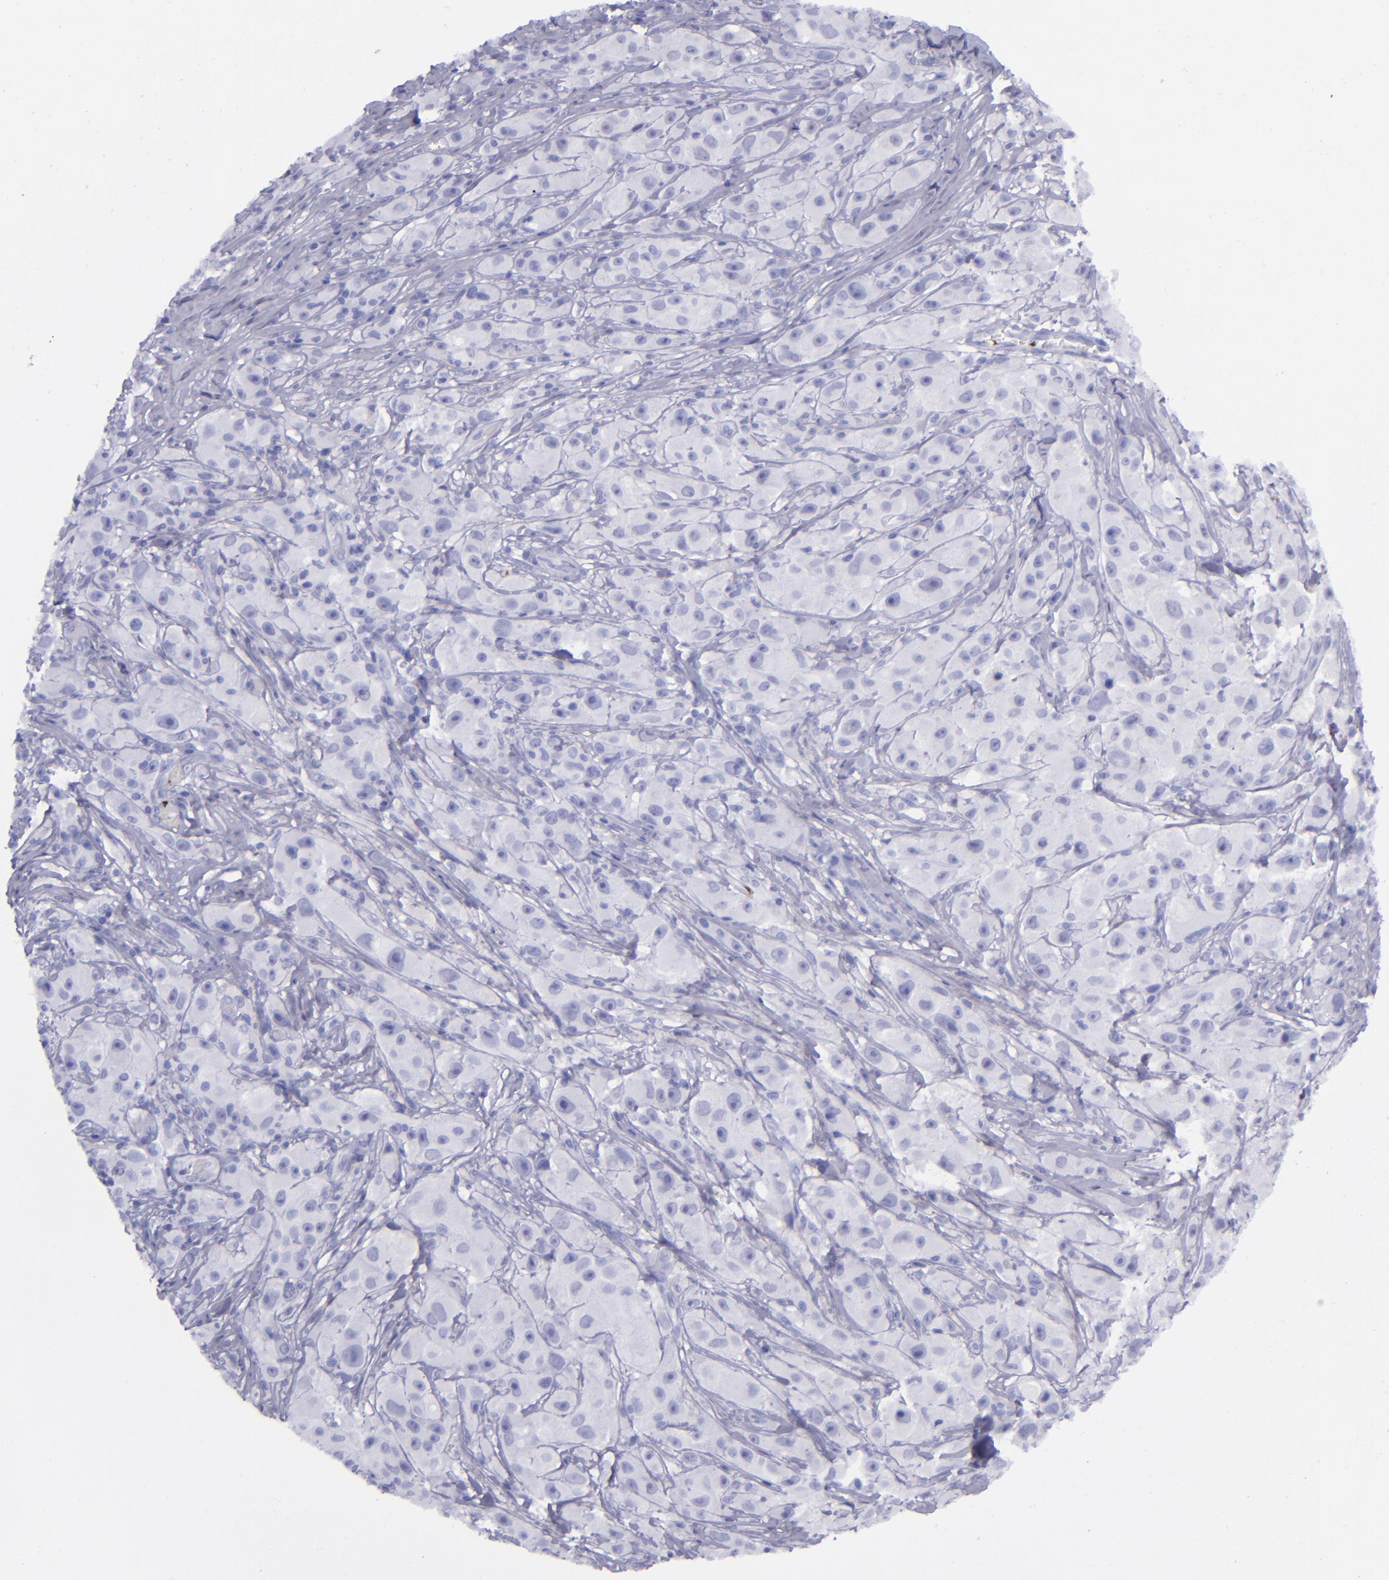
{"staining": {"intensity": "negative", "quantity": "none", "location": "none"}, "tissue": "melanoma", "cell_type": "Tumor cells", "image_type": "cancer", "snomed": [{"axis": "morphology", "description": "Malignant melanoma, NOS"}, {"axis": "topography", "description": "Skin"}], "caption": "High magnification brightfield microscopy of melanoma stained with DAB (3,3'-diaminobenzidine) (brown) and counterstained with hematoxylin (blue): tumor cells show no significant staining.", "gene": "EFCAB13", "patient": {"sex": "male", "age": 56}}